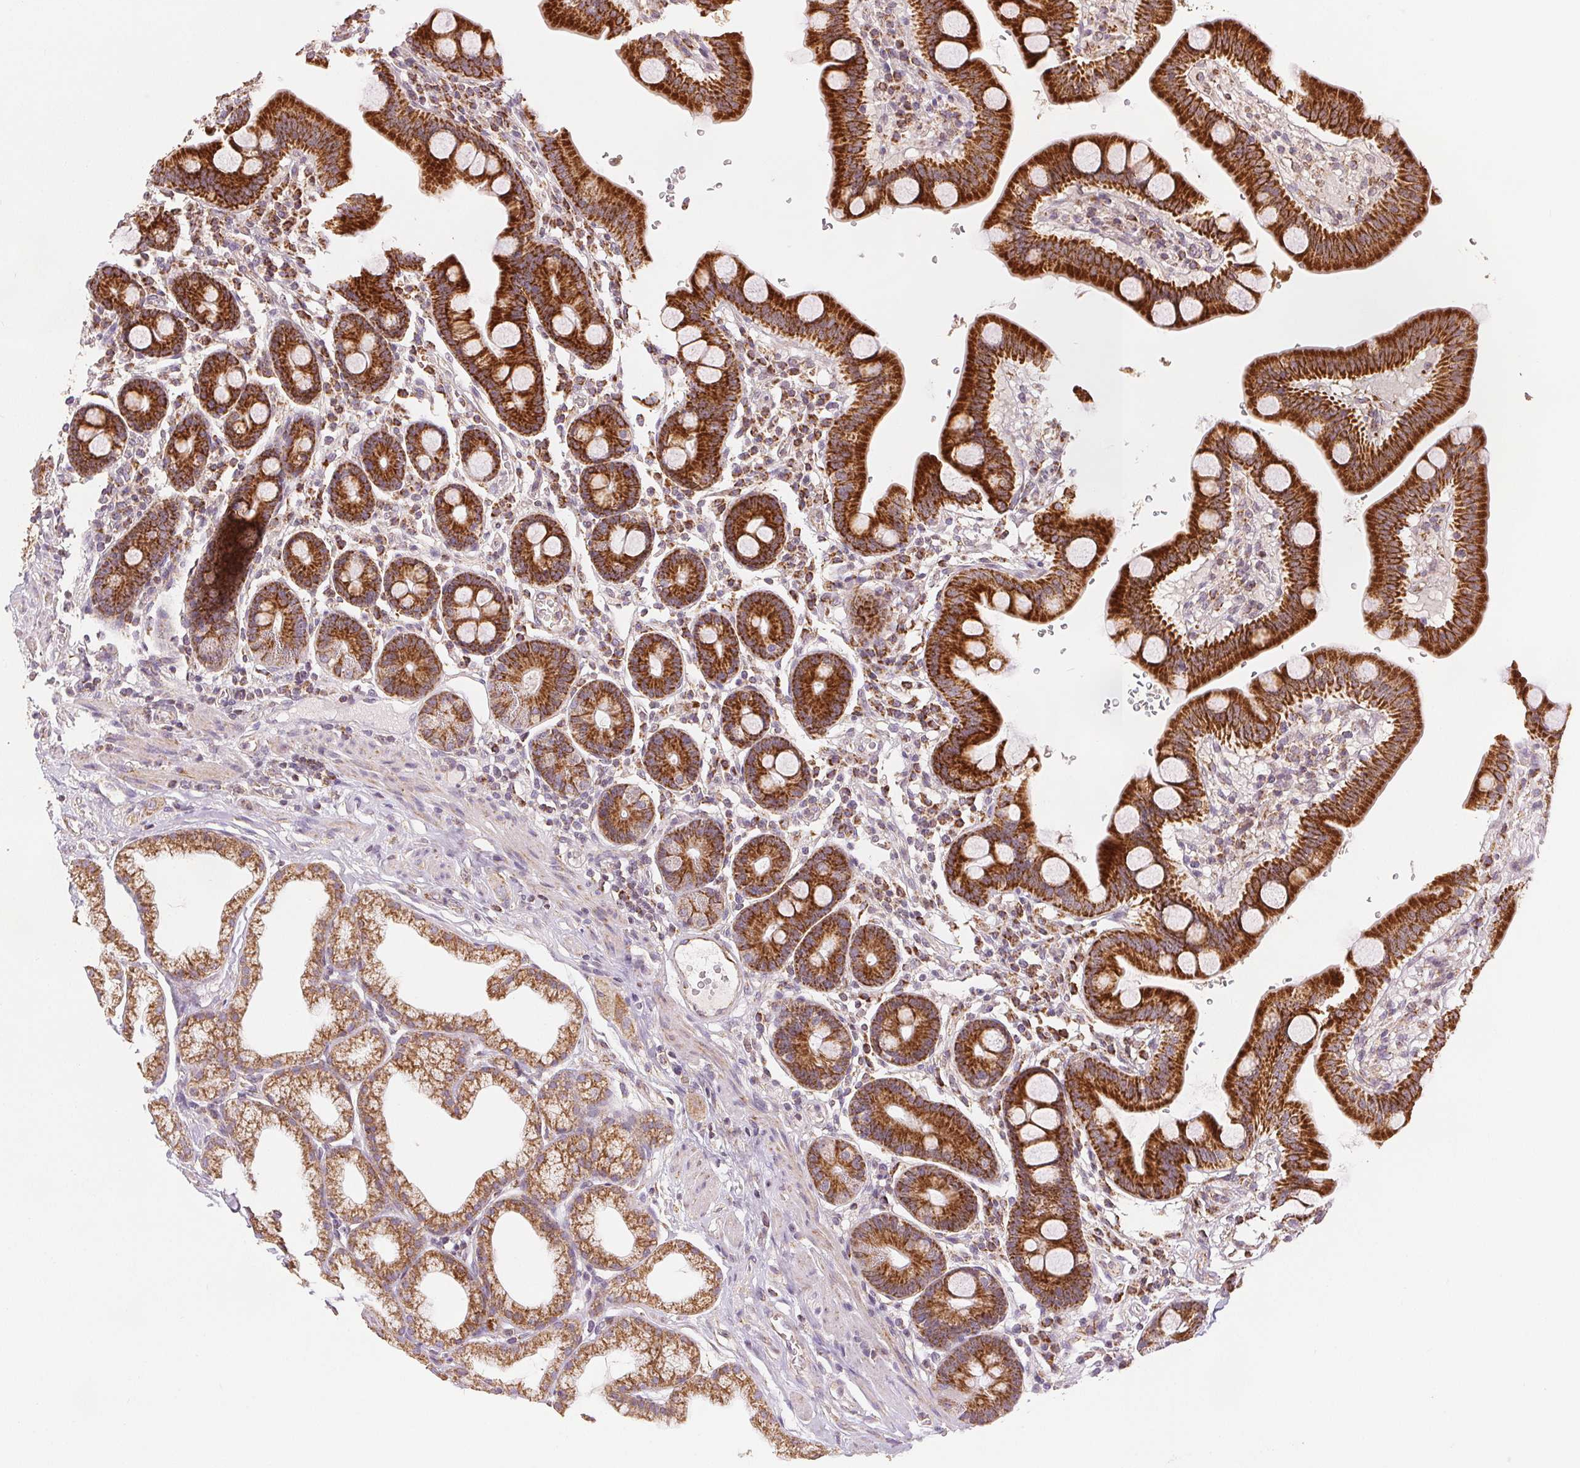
{"staining": {"intensity": "strong", "quantity": ">75%", "location": "cytoplasmic/membranous"}, "tissue": "duodenum", "cell_type": "Glandular cells", "image_type": "normal", "snomed": [{"axis": "morphology", "description": "Normal tissue, NOS"}, {"axis": "topography", "description": "Duodenum"}], "caption": "Protein expression analysis of benign duodenum exhibits strong cytoplasmic/membranous positivity in approximately >75% of glandular cells. (Stains: DAB (3,3'-diaminobenzidine) in brown, nuclei in blue, Microscopy: brightfield microscopy at high magnification).", "gene": "SDHB", "patient": {"sex": "male", "age": 59}}